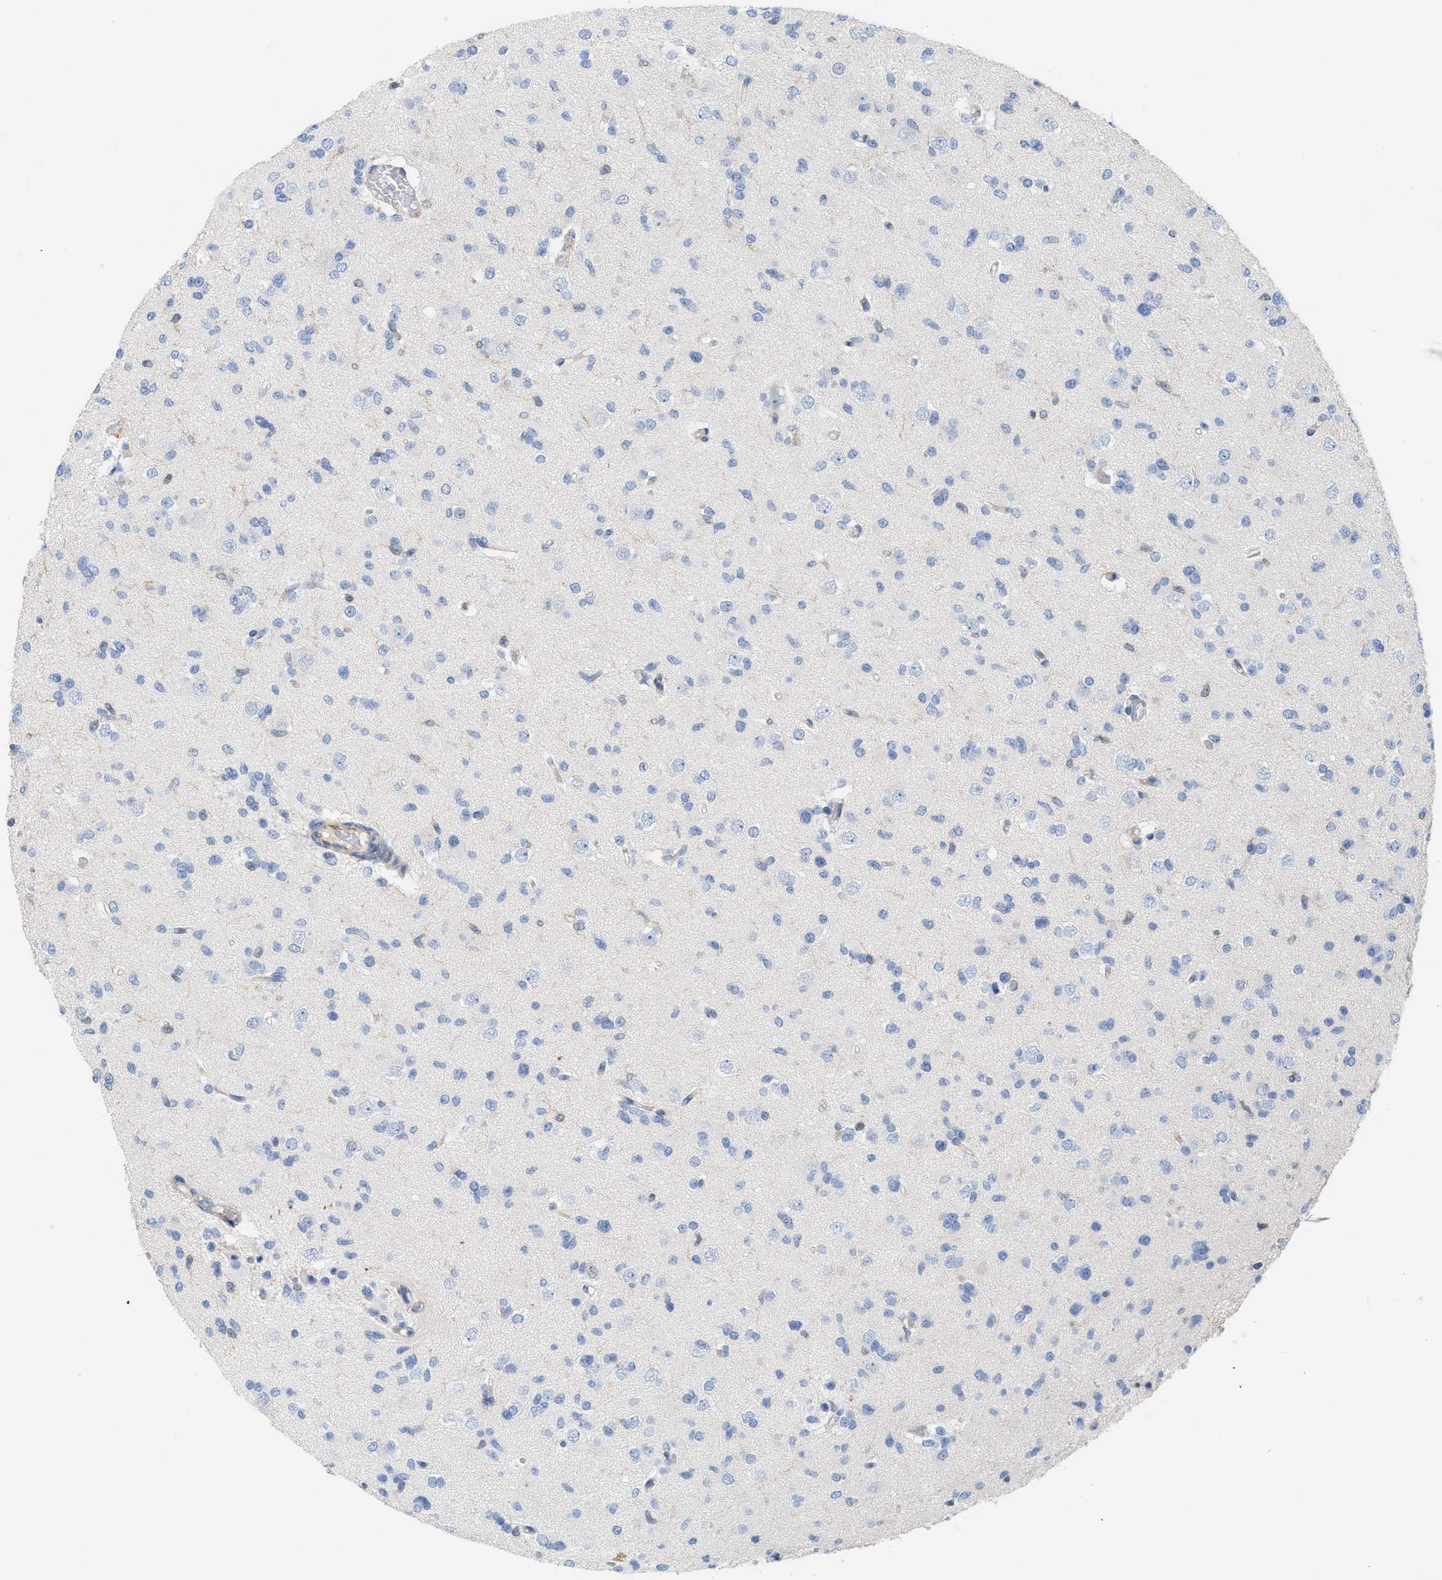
{"staining": {"intensity": "negative", "quantity": "none", "location": "none"}, "tissue": "glioma", "cell_type": "Tumor cells", "image_type": "cancer", "snomed": [{"axis": "morphology", "description": "Glioma, malignant, Low grade"}, {"axis": "topography", "description": "Brain"}], "caption": "Immunohistochemical staining of malignant low-grade glioma reveals no significant staining in tumor cells. (Brightfield microscopy of DAB immunohistochemistry at high magnification).", "gene": "TMEM131", "patient": {"sex": "female", "age": 22}}